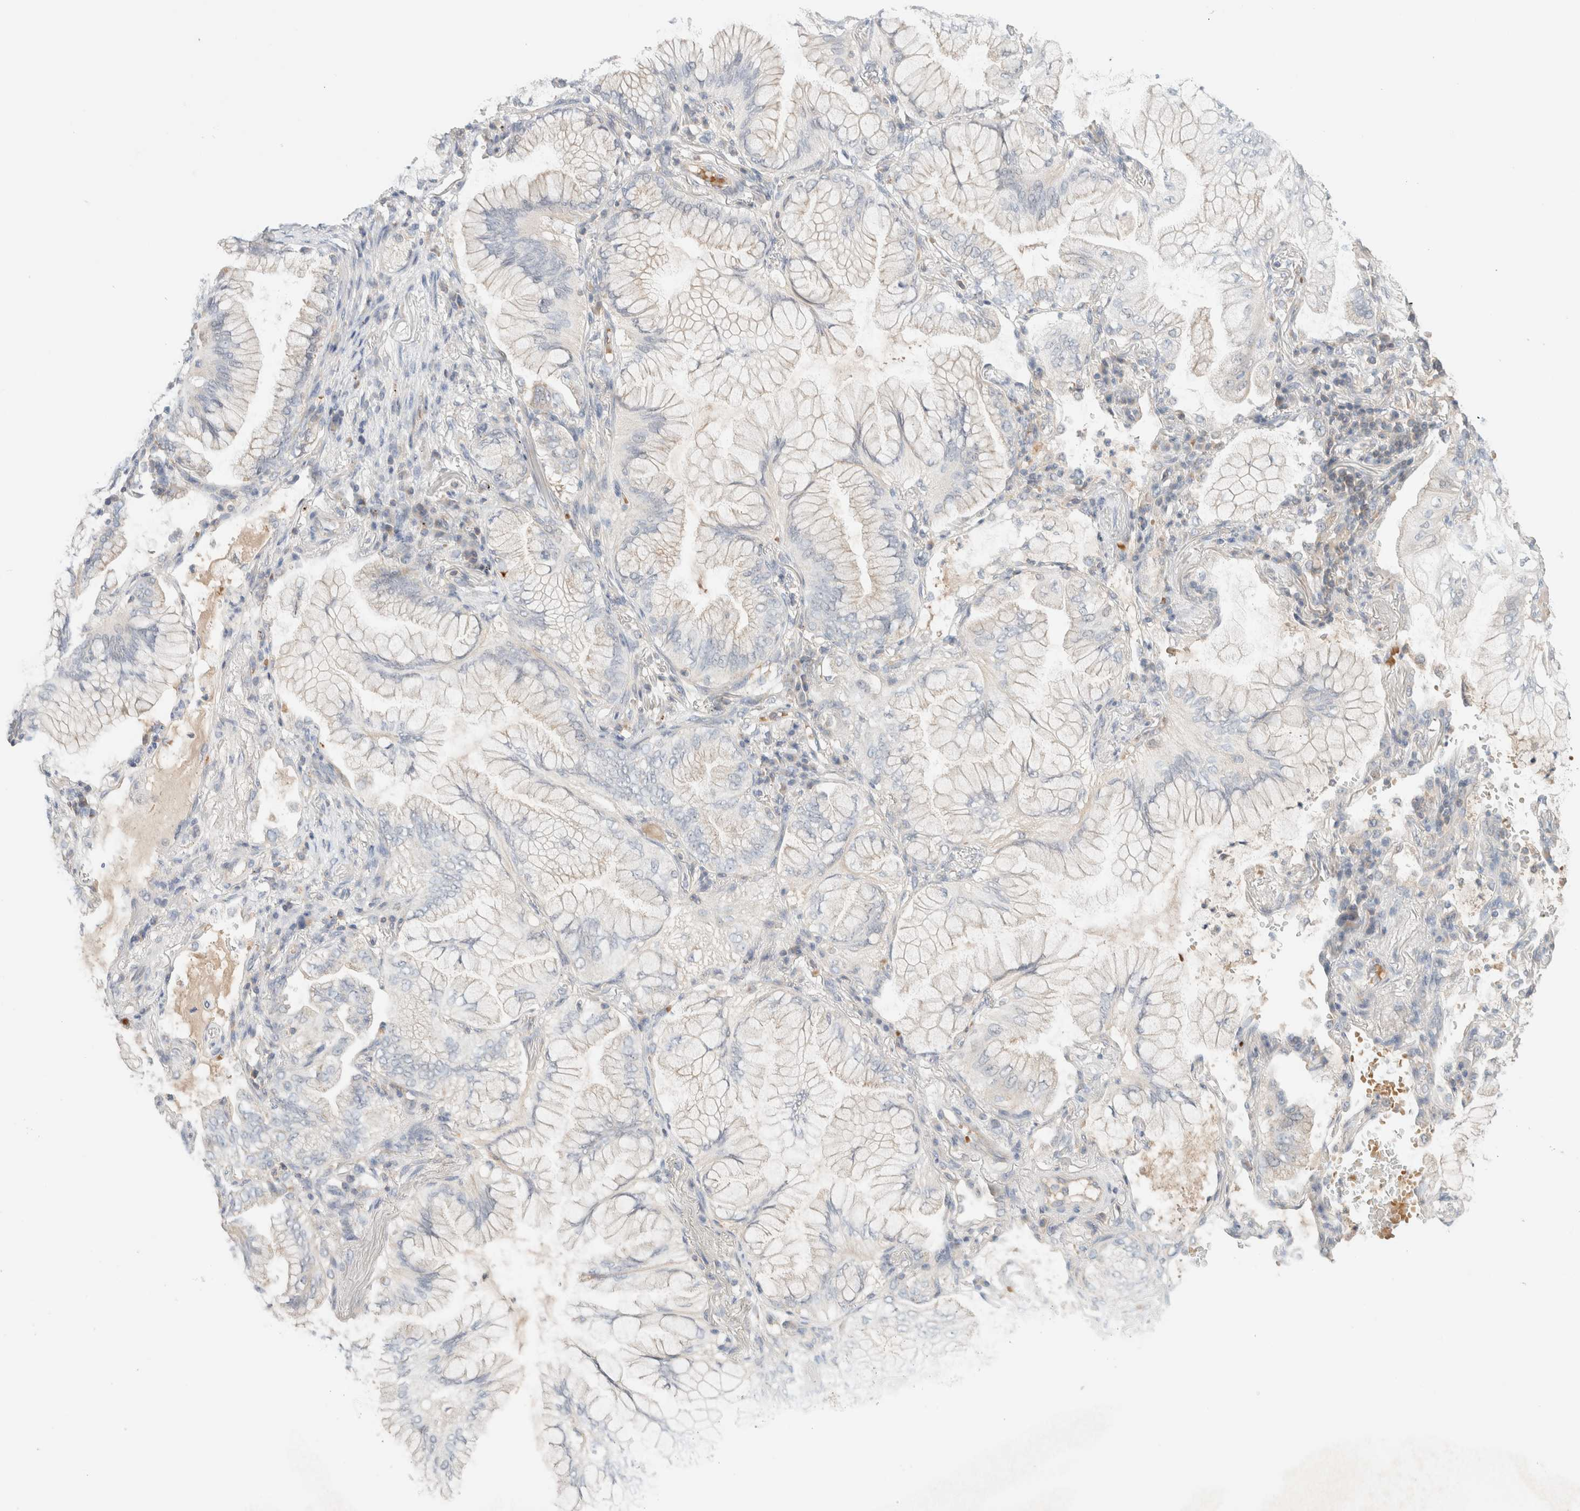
{"staining": {"intensity": "negative", "quantity": "none", "location": "none"}, "tissue": "lung cancer", "cell_type": "Tumor cells", "image_type": "cancer", "snomed": [{"axis": "morphology", "description": "Adenocarcinoma, NOS"}, {"axis": "topography", "description": "Lung"}], "caption": "High magnification brightfield microscopy of lung adenocarcinoma stained with DAB (3,3'-diaminobenzidine) (brown) and counterstained with hematoxylin (blue): tumor cells show no significant staining.", "gene": "MRM3", "patient": {"sex": "female", "age": 70}}